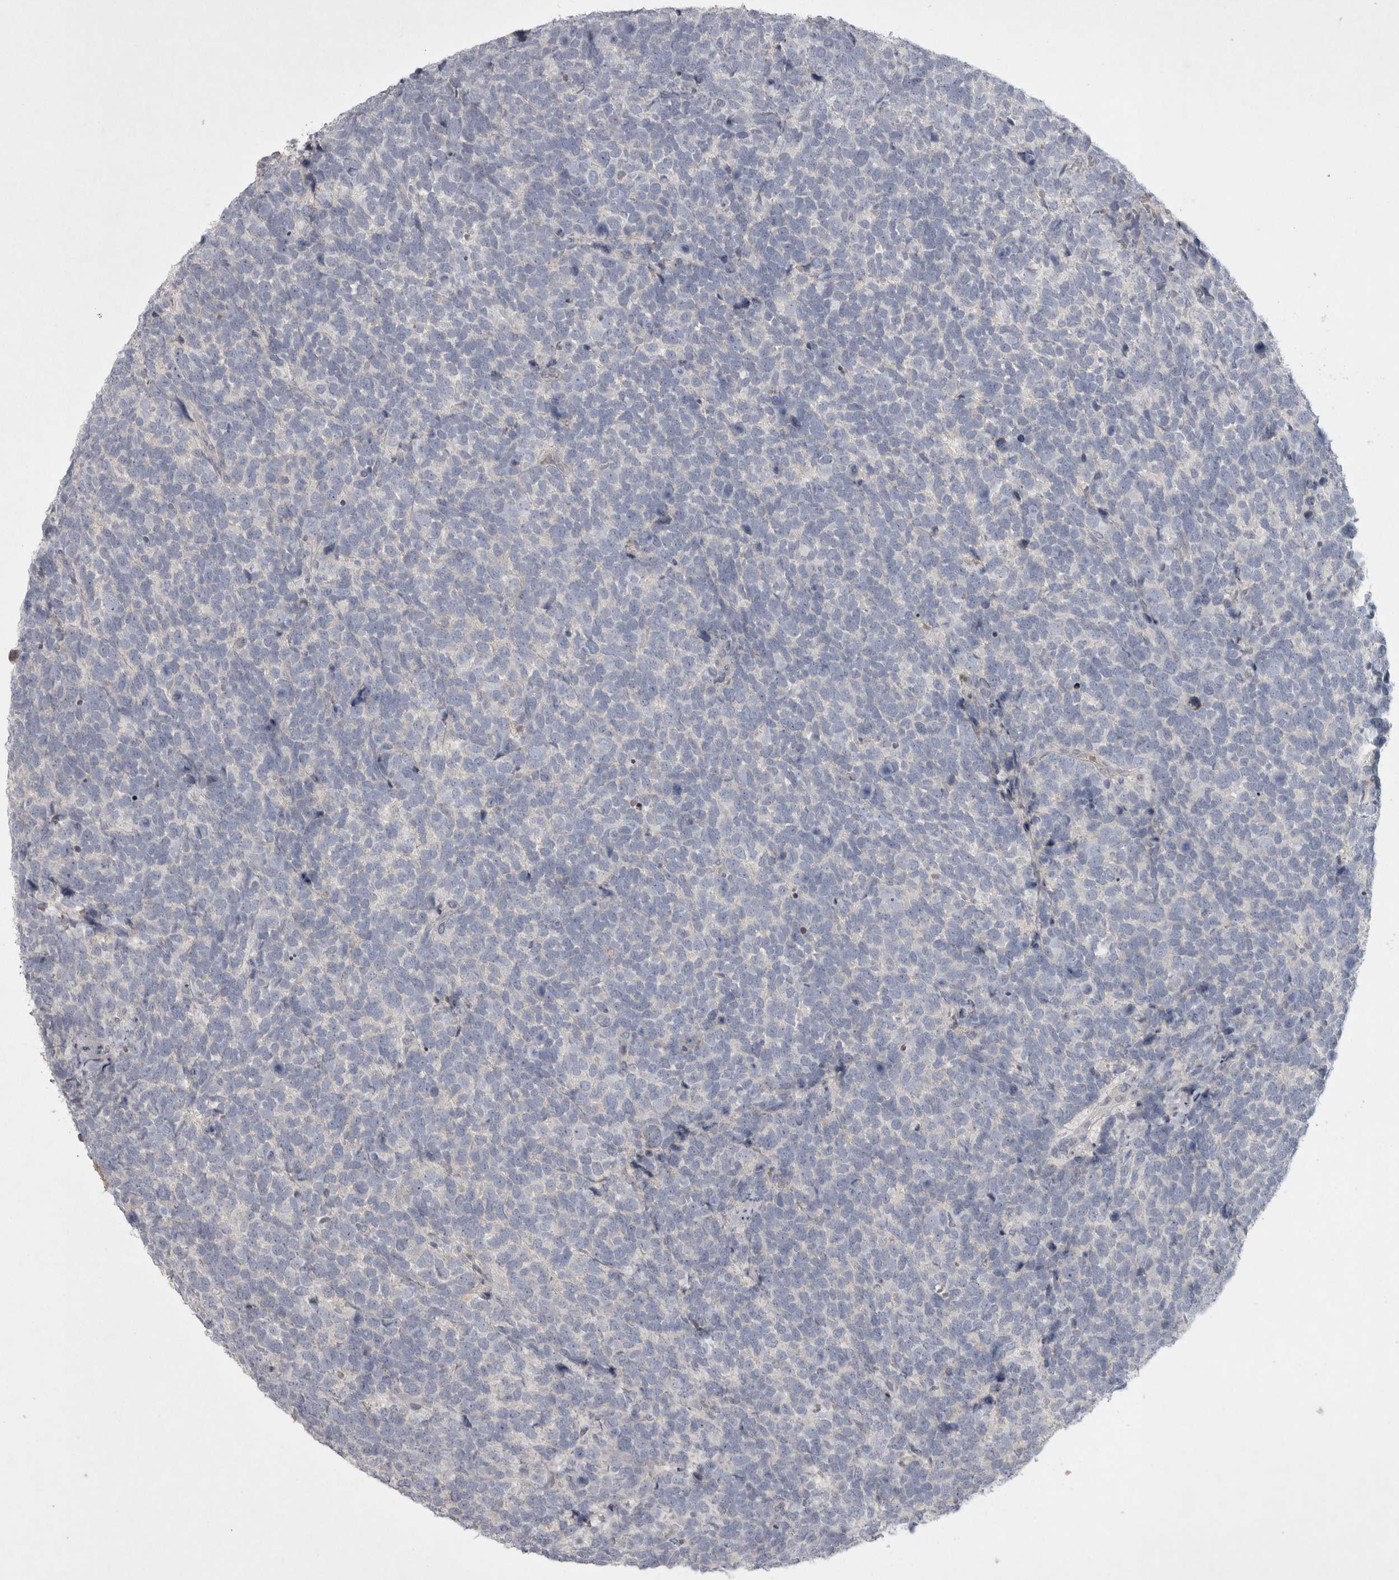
{"staining": {"intensity": "negative", "quantity": "none", "location": "none"}, "tissue": "urothelial cancer", "cell_type": "Tumor cells", "image_type": "cancer", "snomed": [{"axis": "morphology", "description": "Urothelial carcinoma, High grade"}, {"axis": "topography", "description": "Urinary bladder"}], "caption": "Immunohistochemistry of human urothelial cancer exhibits no staining in tumor cells.", "gene": "ENPP7", "patient": {"sex": "female", "age": 82}}